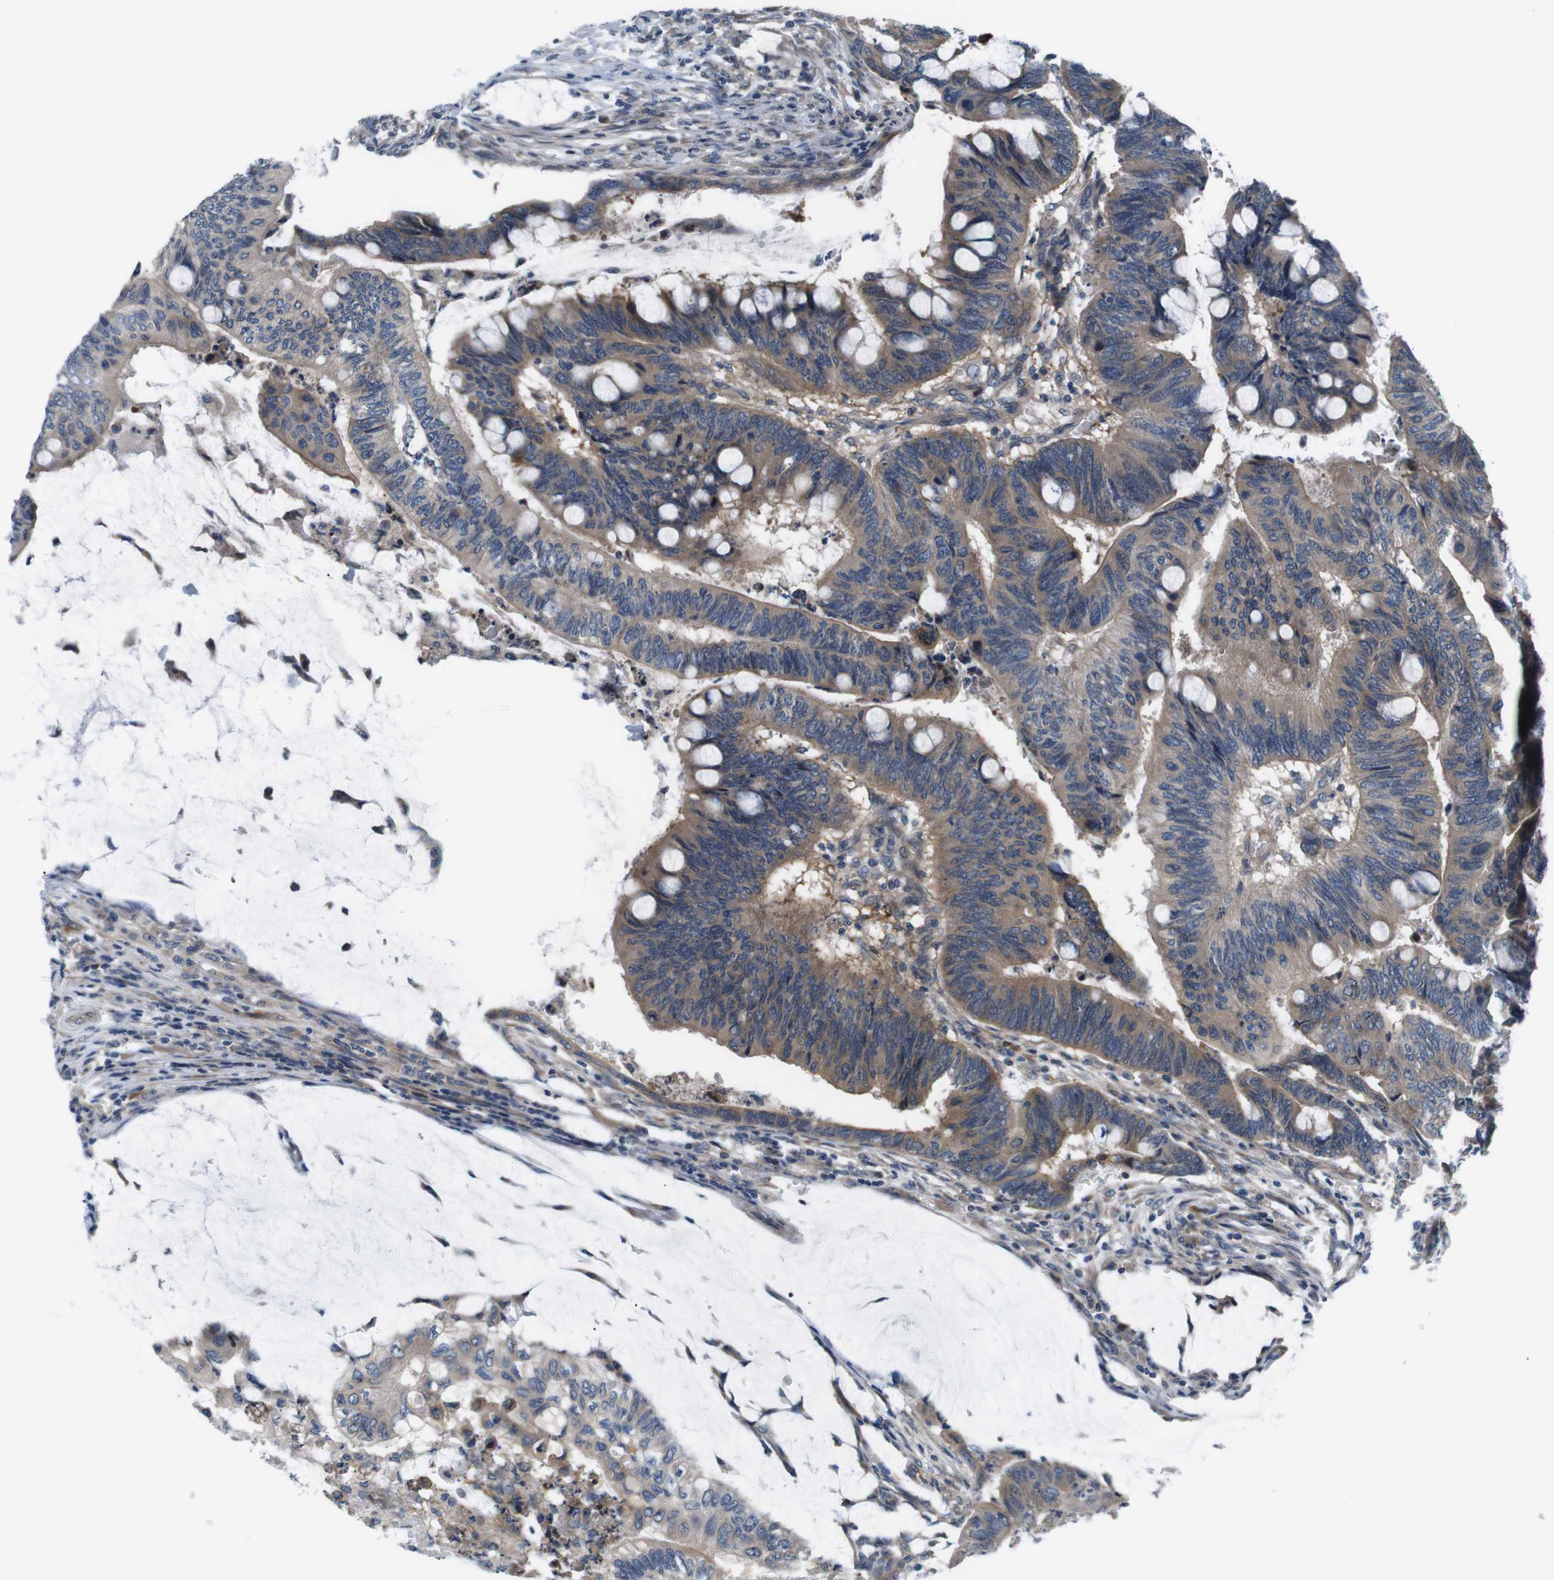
{"staining": {"intensity": "moderate", "quantity": ">75%", "location": "cytoplasmic/membranous"}, "tissue": "colorectal cancer", "cell_type": "Tumor cells", "image_type": "cancer", "snomed": [{"axis": "morphology", "description": "Normal tissue, NOS"}, {"axis": "morphology", "description": "Adenocarcinoma, NOS"}, {"axis": "topography", "description": "Rectum"}, {"axis": "topography", "description": "Peripheral nerve tissue"}], "caption": "Brown immunohistochemical staining in human colorectal adenocarcinoma demonstrates moderate cytoplasmic/membranous expression in about >75% of tumor cells.", "gene": "JAK1", "patient": {"sex": "male", "age": 92}}